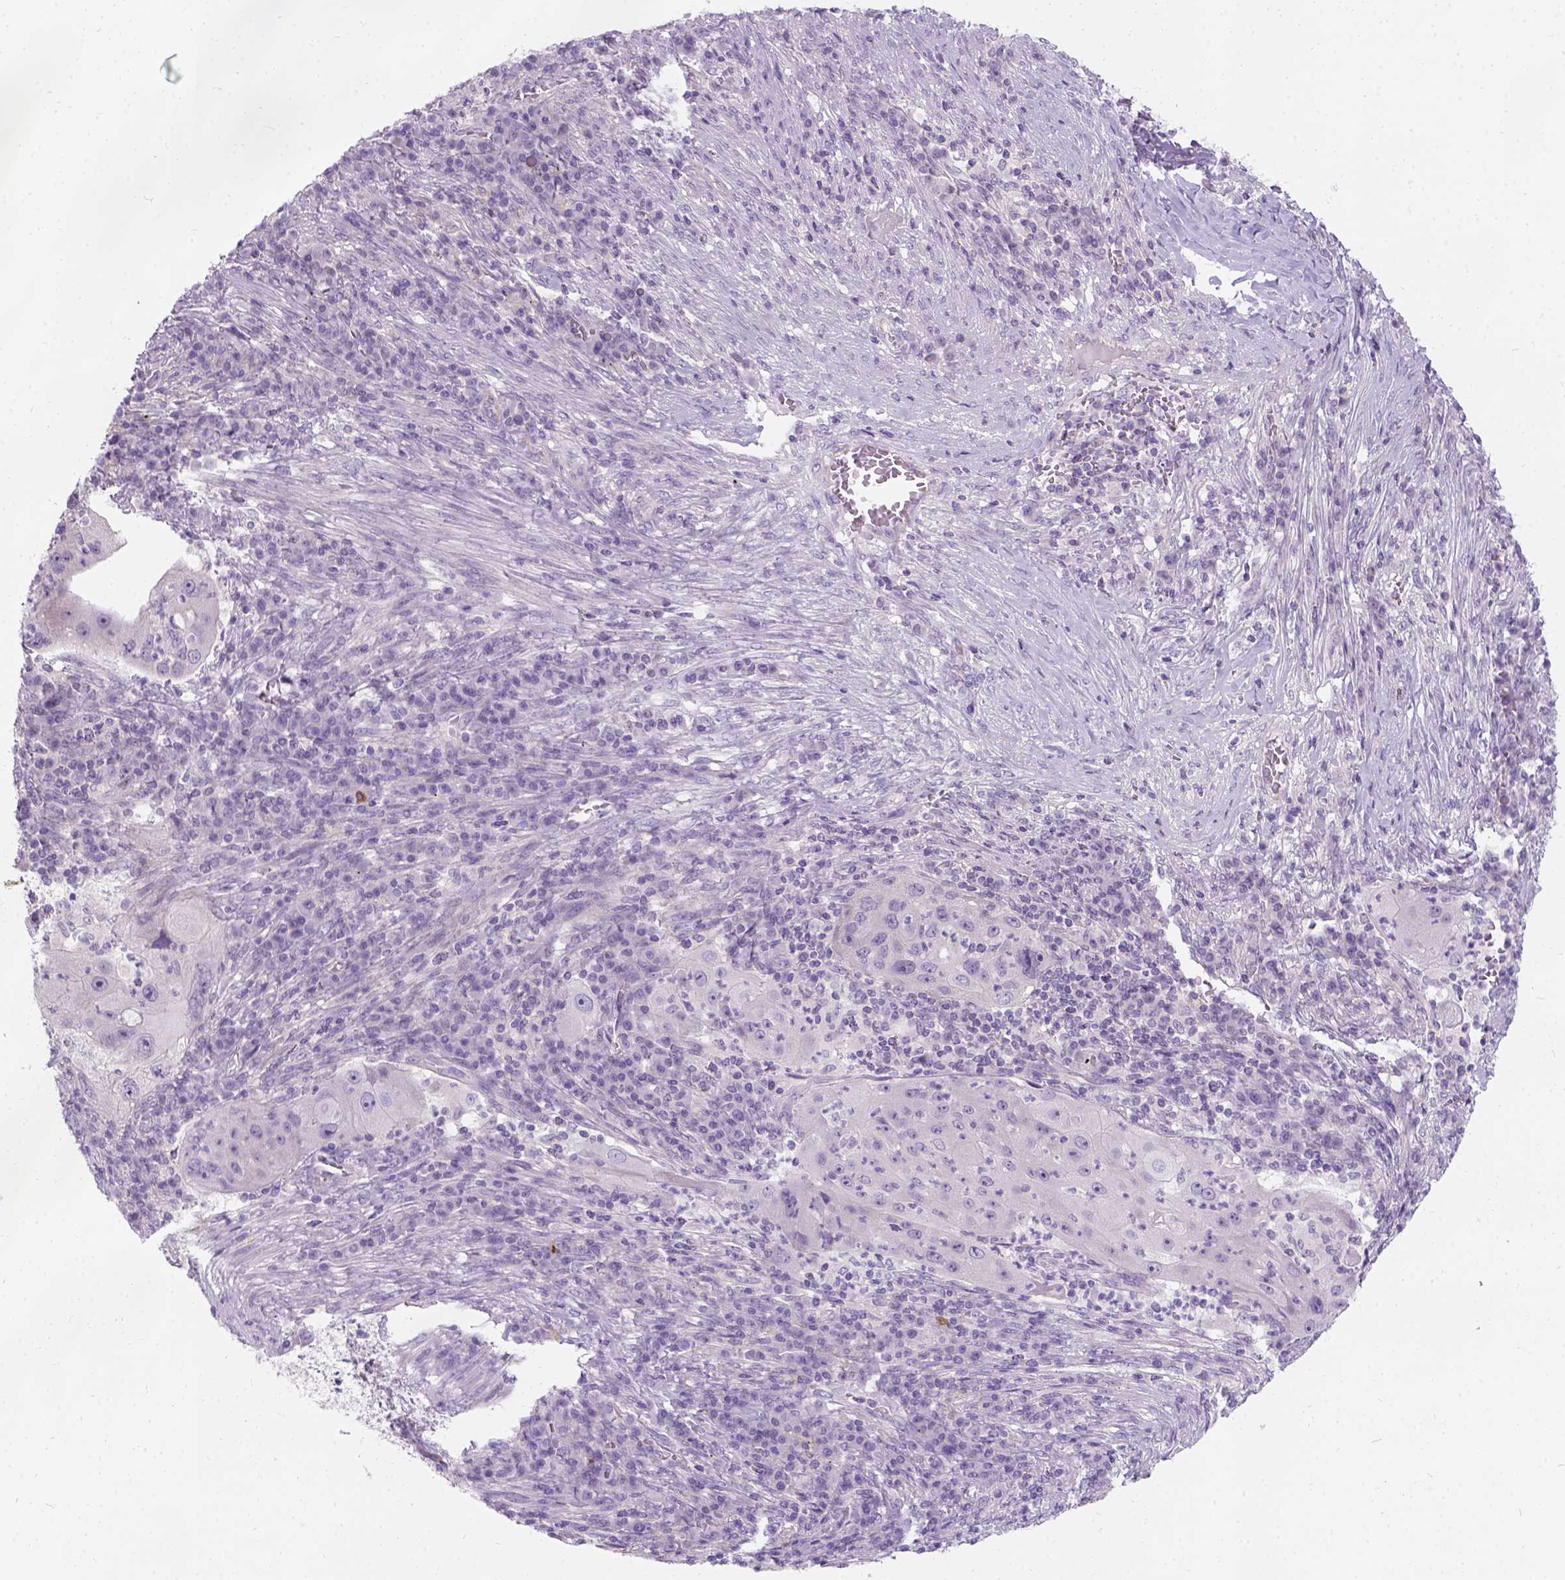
{"staining": {"intensity": "negative", "quantity": "none", "location": "none"}, "tissue": "lung cancer", "cell_type": "Tumor cells", "image_type": "cancer", "snomed": [{"axis": "morphology", "description": "Squamous cell carcinoma, NOS"}, {"axis": "topography", "description": "Lung"}], "caption": "Human lung squamous cell carcinoma stained for a protein using IHC shows no staining in tumor cells.", "gene": "C20orf144", "patient": {"sex": "female", "age": 59}}